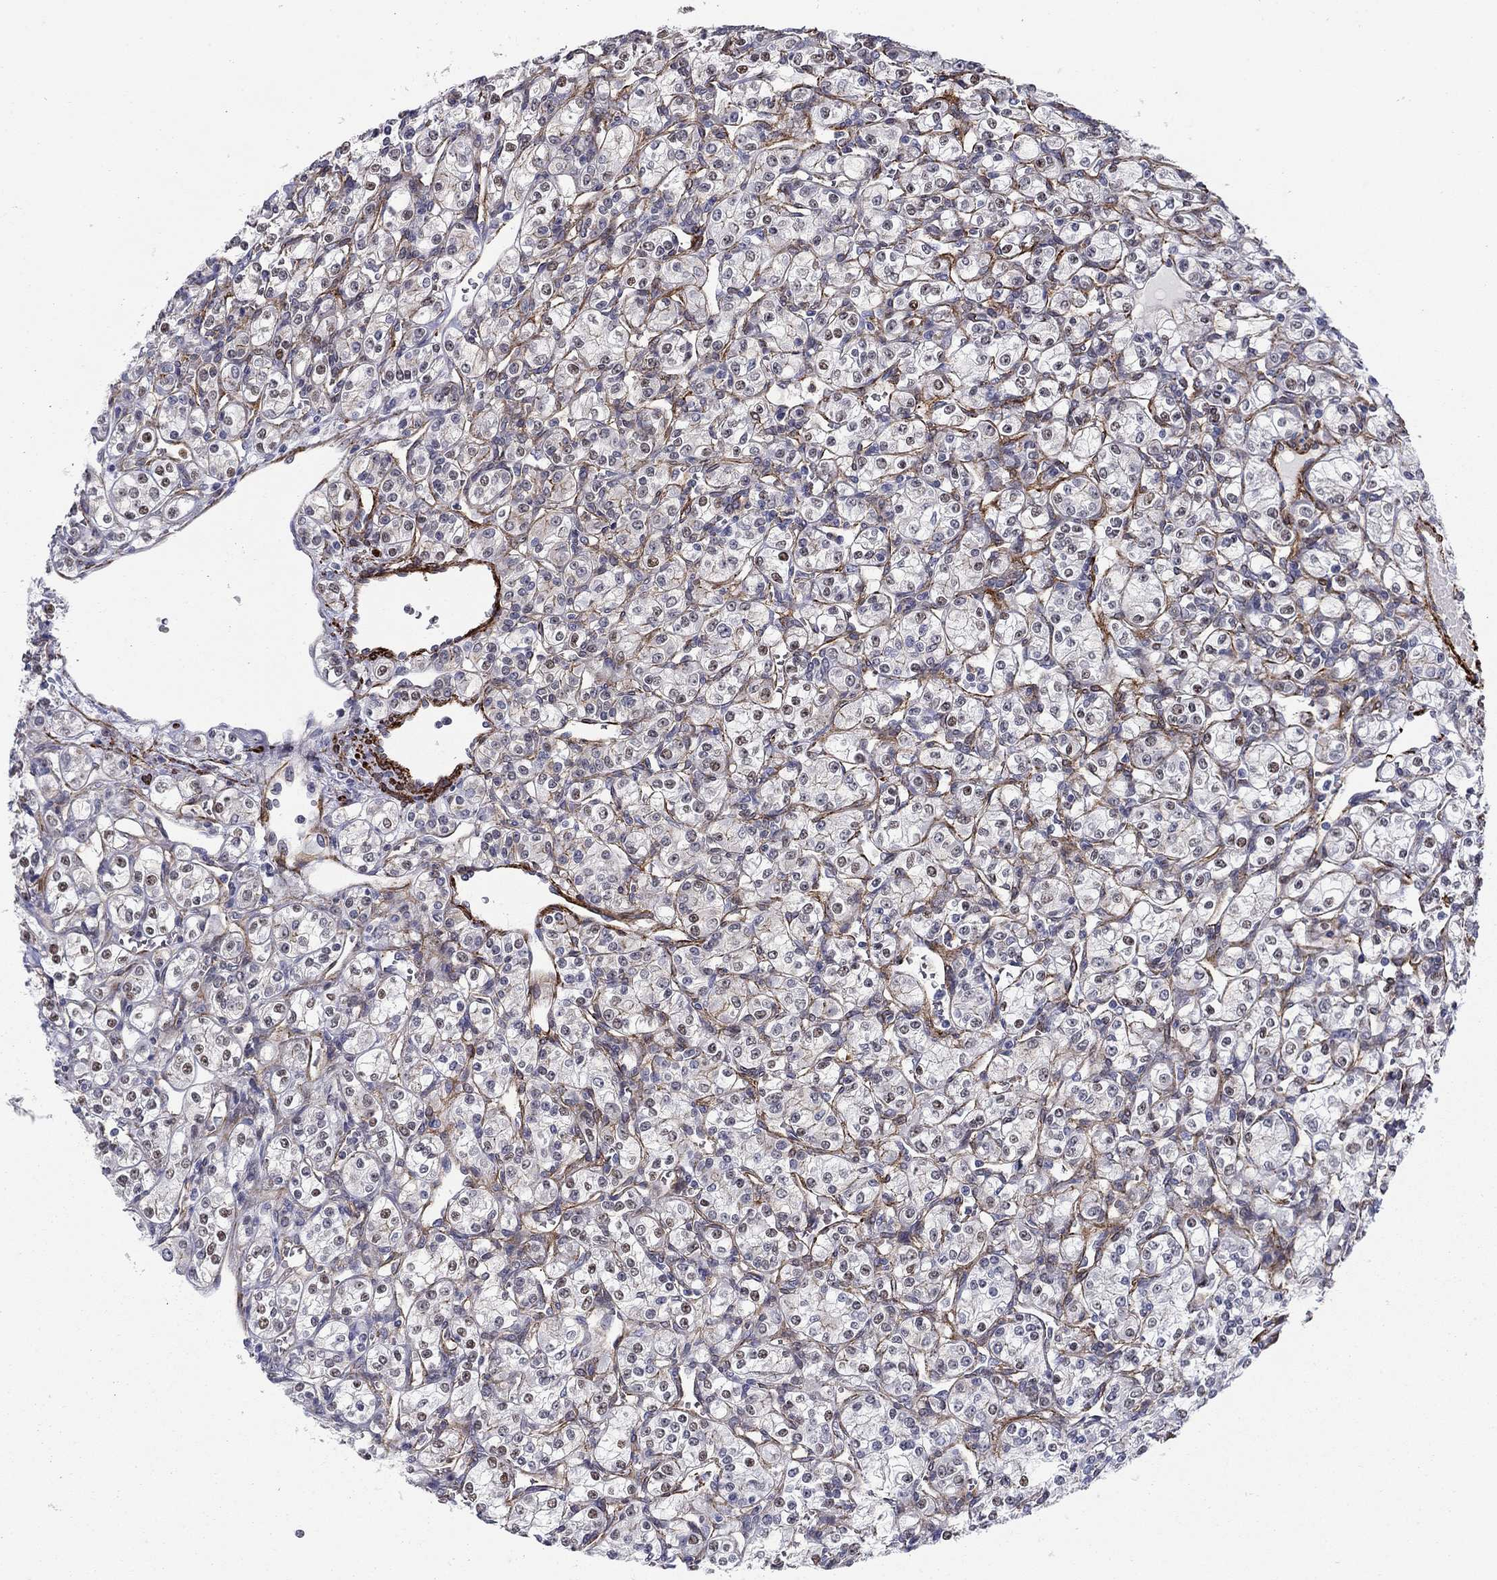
{"staining": {"intensity": "negative", "quantity": "none", "location": "none"}, "tissue": "renal cancer", "cell_type": "Tumor cells", "image_type": "cancer", "snomed": [{"axis": "morphology", "description": "Adenocarcinoma, NOS"}, {"axis": "topography", "description": "Kidney"}], "caption": "Photomicrograph shows no protein expression in tumor cells of adenocarcinoma (renal) tissue.", "gene": "KRBA1", "patient": {"sex": "male", "age": 77}}